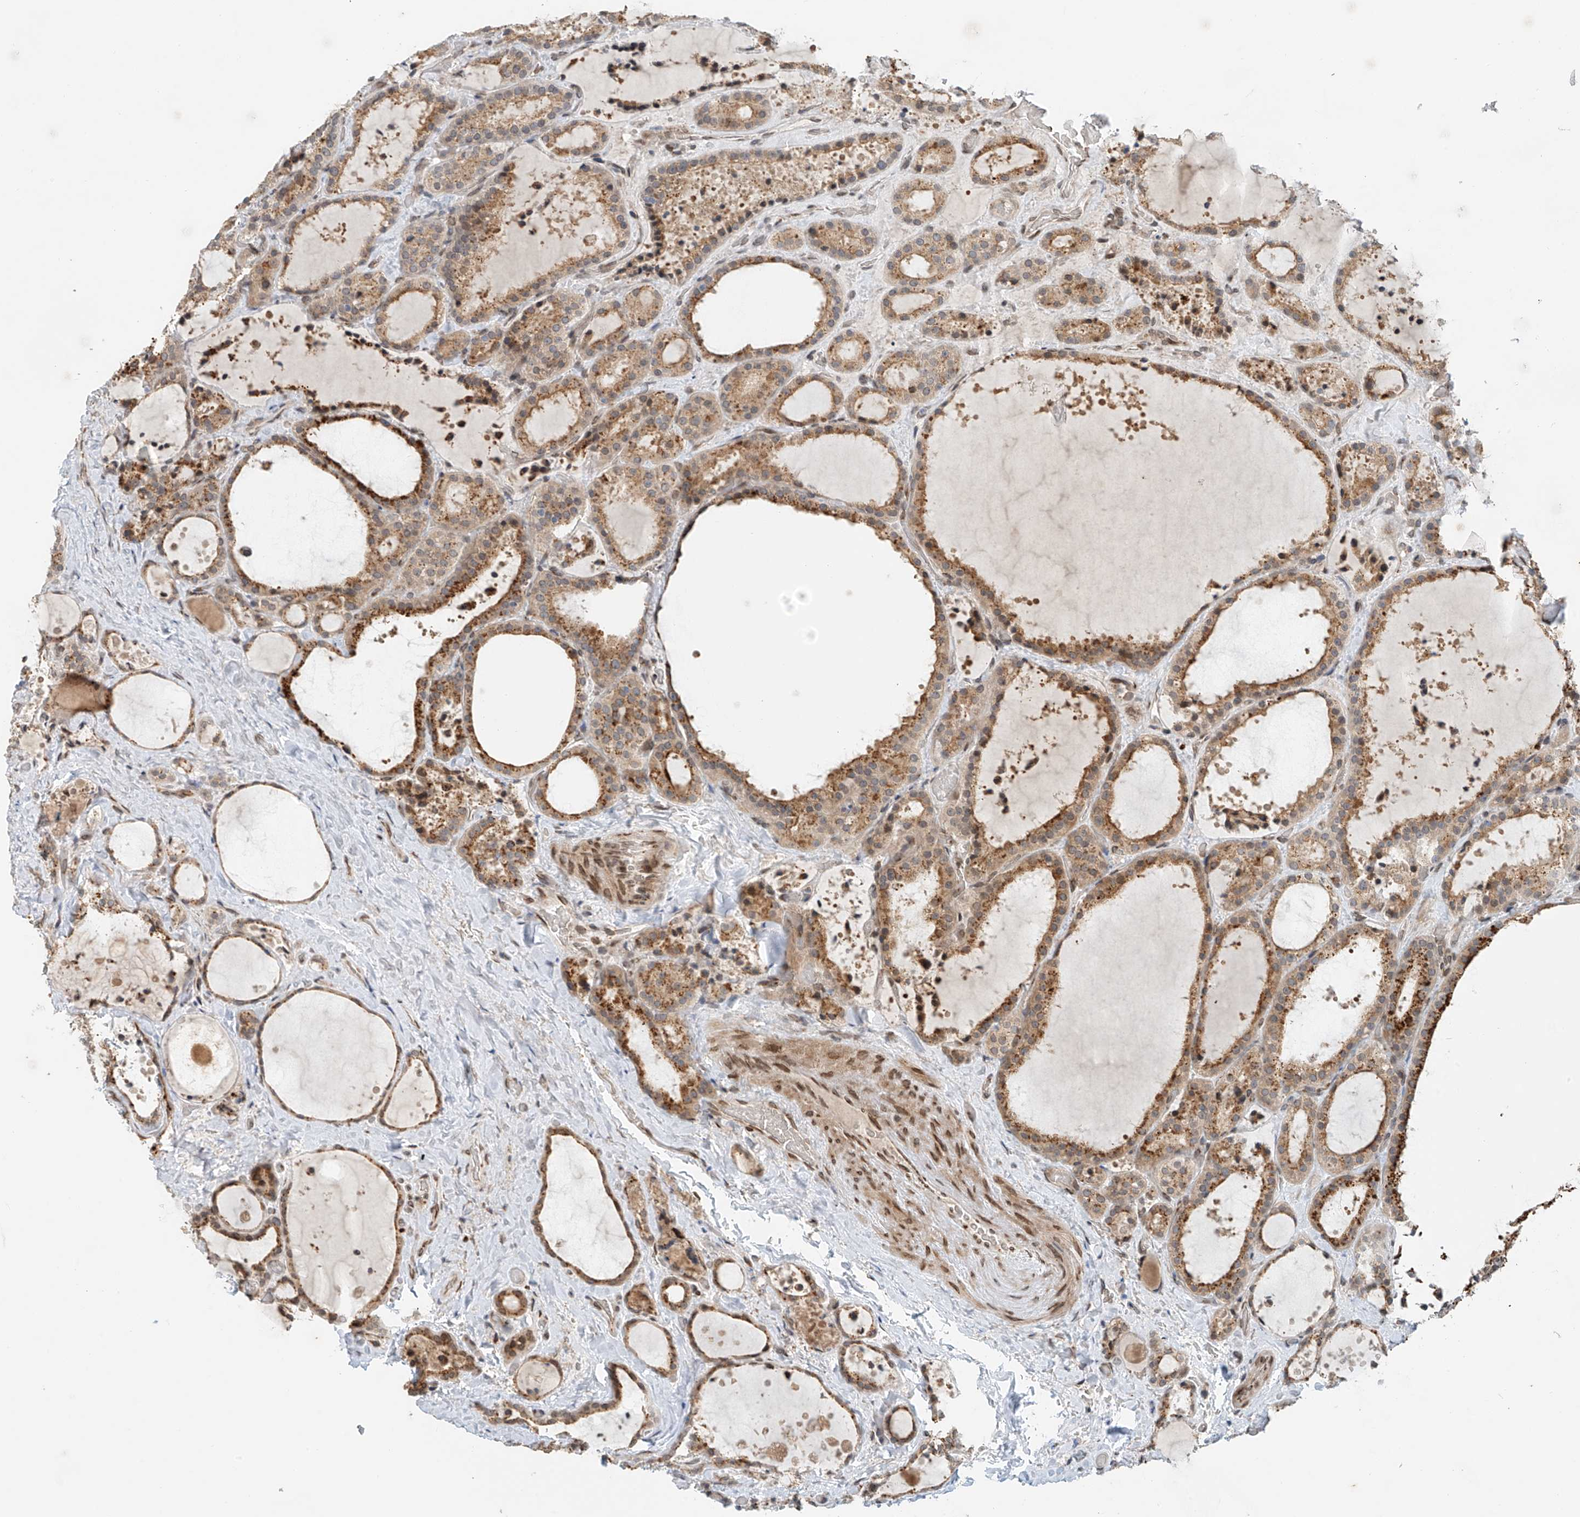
{"staining": {"intensity": "moderate", "quantity": ">75%", "location": "cytoplasmic/membranous,nuclear"}, "tissue": "thyroid cancer", "cell_type": "Tumor cells", "image_type": "cancer", "snomed": [{"axis": "morphology", "description": "Papillary adenocarcinoma, NOS"}, {"axis": "topography", "description": "Thyroid gland"}], "caption": "Thyroid cancer (papillary adenocarcinoma) stained with DAB (3,3'-diaminobenzidine) immunohistochemistry displays medium levels of moderate cytoplasmic/membranous and nuclear expression in approximately >75% of tumor cells.", "gene": "STARD9", "patient": {"sex": "male", "age": 77}}